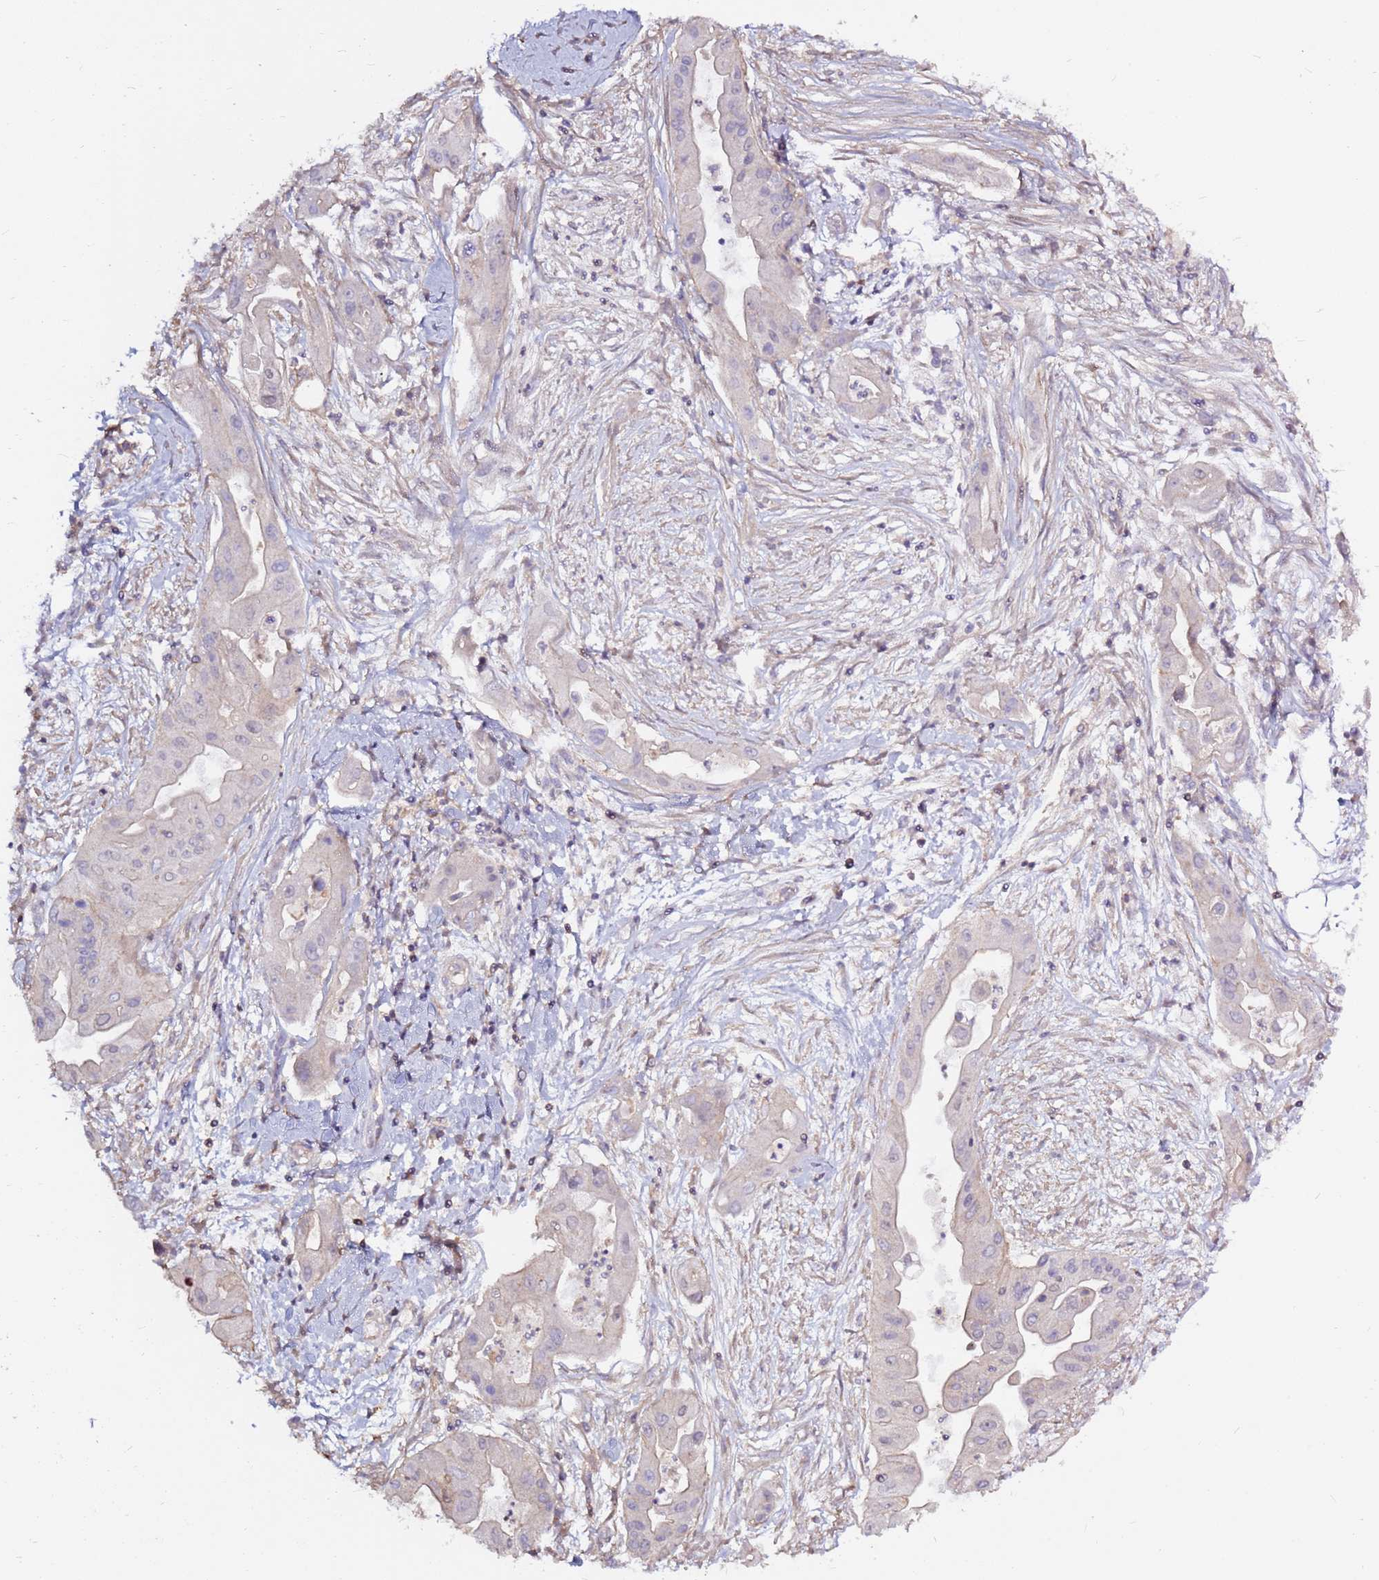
{"staining": {"intensity": "negative", "quantity": "none", "location": "none"}, "tissue": "ovarian cancer", "cell_type": "Tumor cells", "image_type": "cancer", "snomed": [{"axis": "morphology", "description": "Cystadenocarcinoma, mucinous, NOS"}, {"axis": "topography", "description": "Ovary"}], "caption": "This is an immunohistochemistry (IHC) histopathology image of human mucinous cystadenocarcinoma (ovarian). There is no staining in tumor cells.", "gene": "EVA1B", "patient": {"sex": "female", "age": 70}}